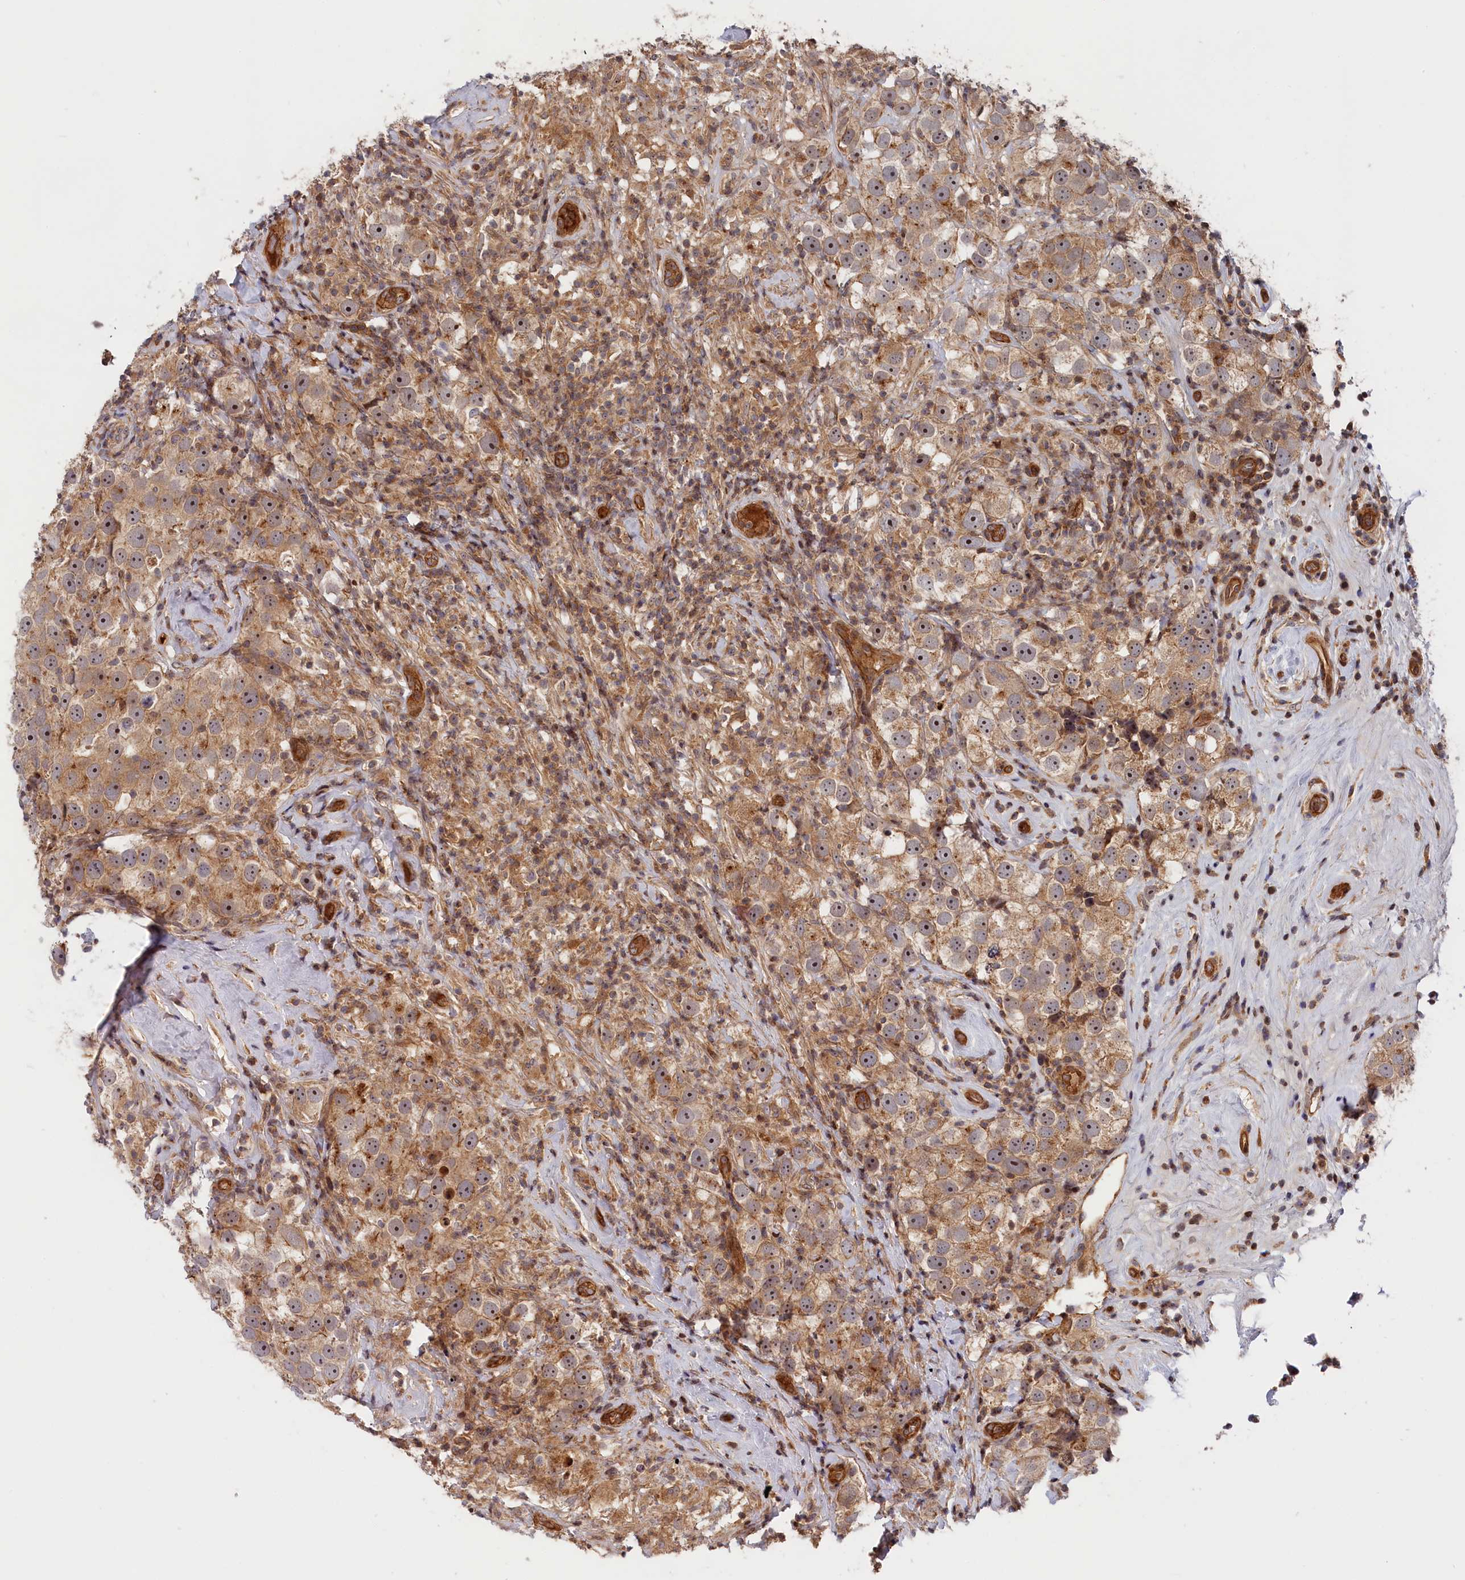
{"staining": {"intensity": "weak", "quantity": ">75%", "location": "cytoplasmic/membranous,nuclear"}, "tissue": "testis cancer", "cell_type": "Tumor cells", "image_type": "cancer", "snomed": [{"axis": "morphology", "description": "Seminoma, NOS"}, {"axis": "topography", "description": "Testis"}], "caption": "Immunohistochemistry of testis cancer demonstrates low levels of weak cytoplasmic/membranous and nuclear positivity in about >75% of tumor cells.", "gene": "CEP44", "patient": {"sex": "male", "age": 49}}